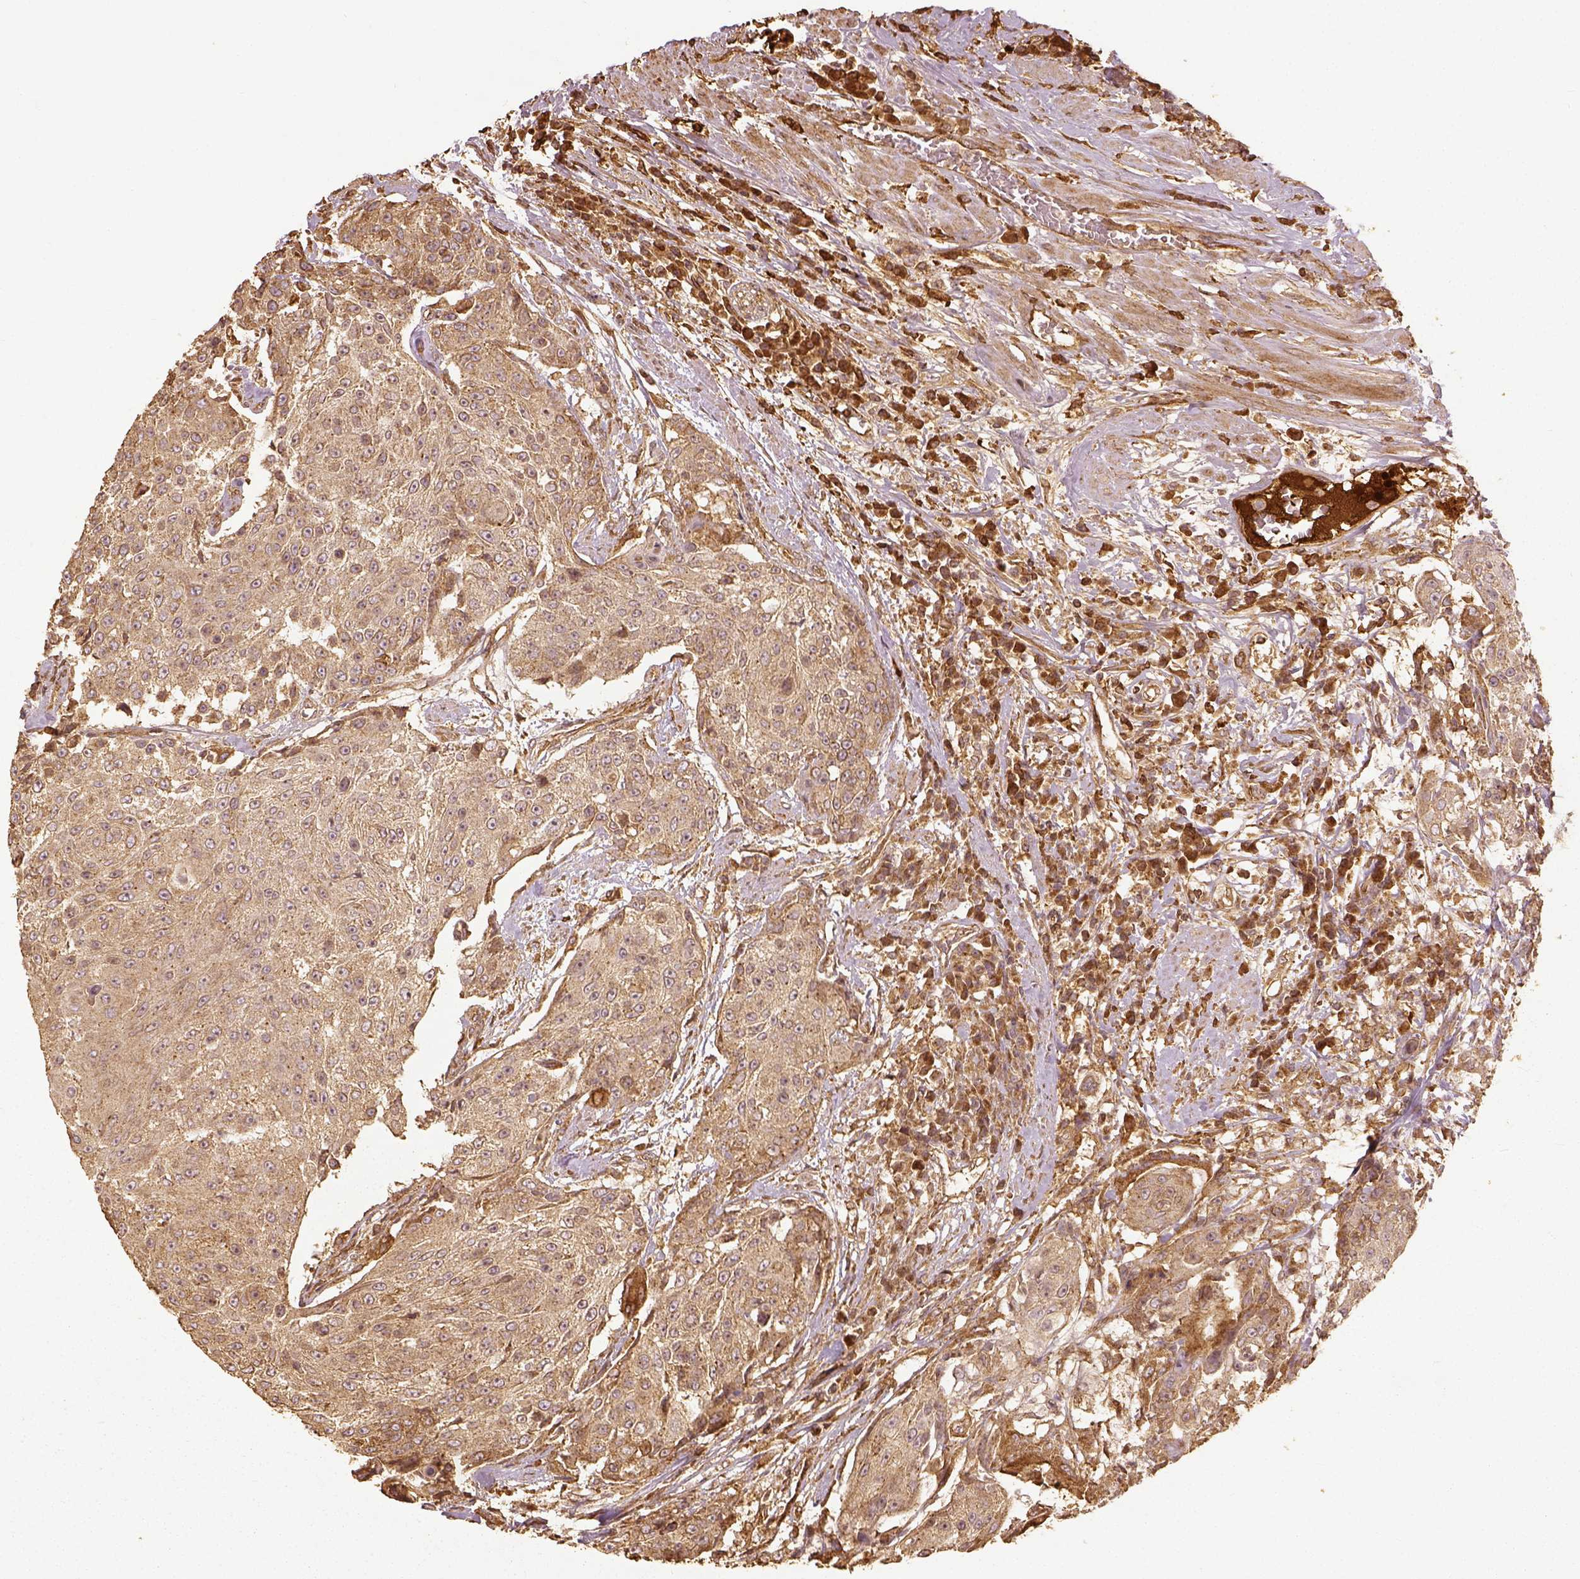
{"staining": {"intensity": "weak", "quantity": ">75%", "location": "cytoplasmic/membranous"}, "tissue": "urothelial cancer", "cell_type": "Tumor cells", "image_type": "cancer", "snomed": [{"axis": "morphology", "description": "Urothelial carcinoma, High grade"}, {"axis": "topography", "description": "Urinary bladder"}], "caption": "This is an image of IHC staining of urothelial cancer, which shows weak positivity in the cytoplasmic/membranous of tumor cells.", "gene": "VEGFA", "patient": {"sex": "female", "age": 63}}